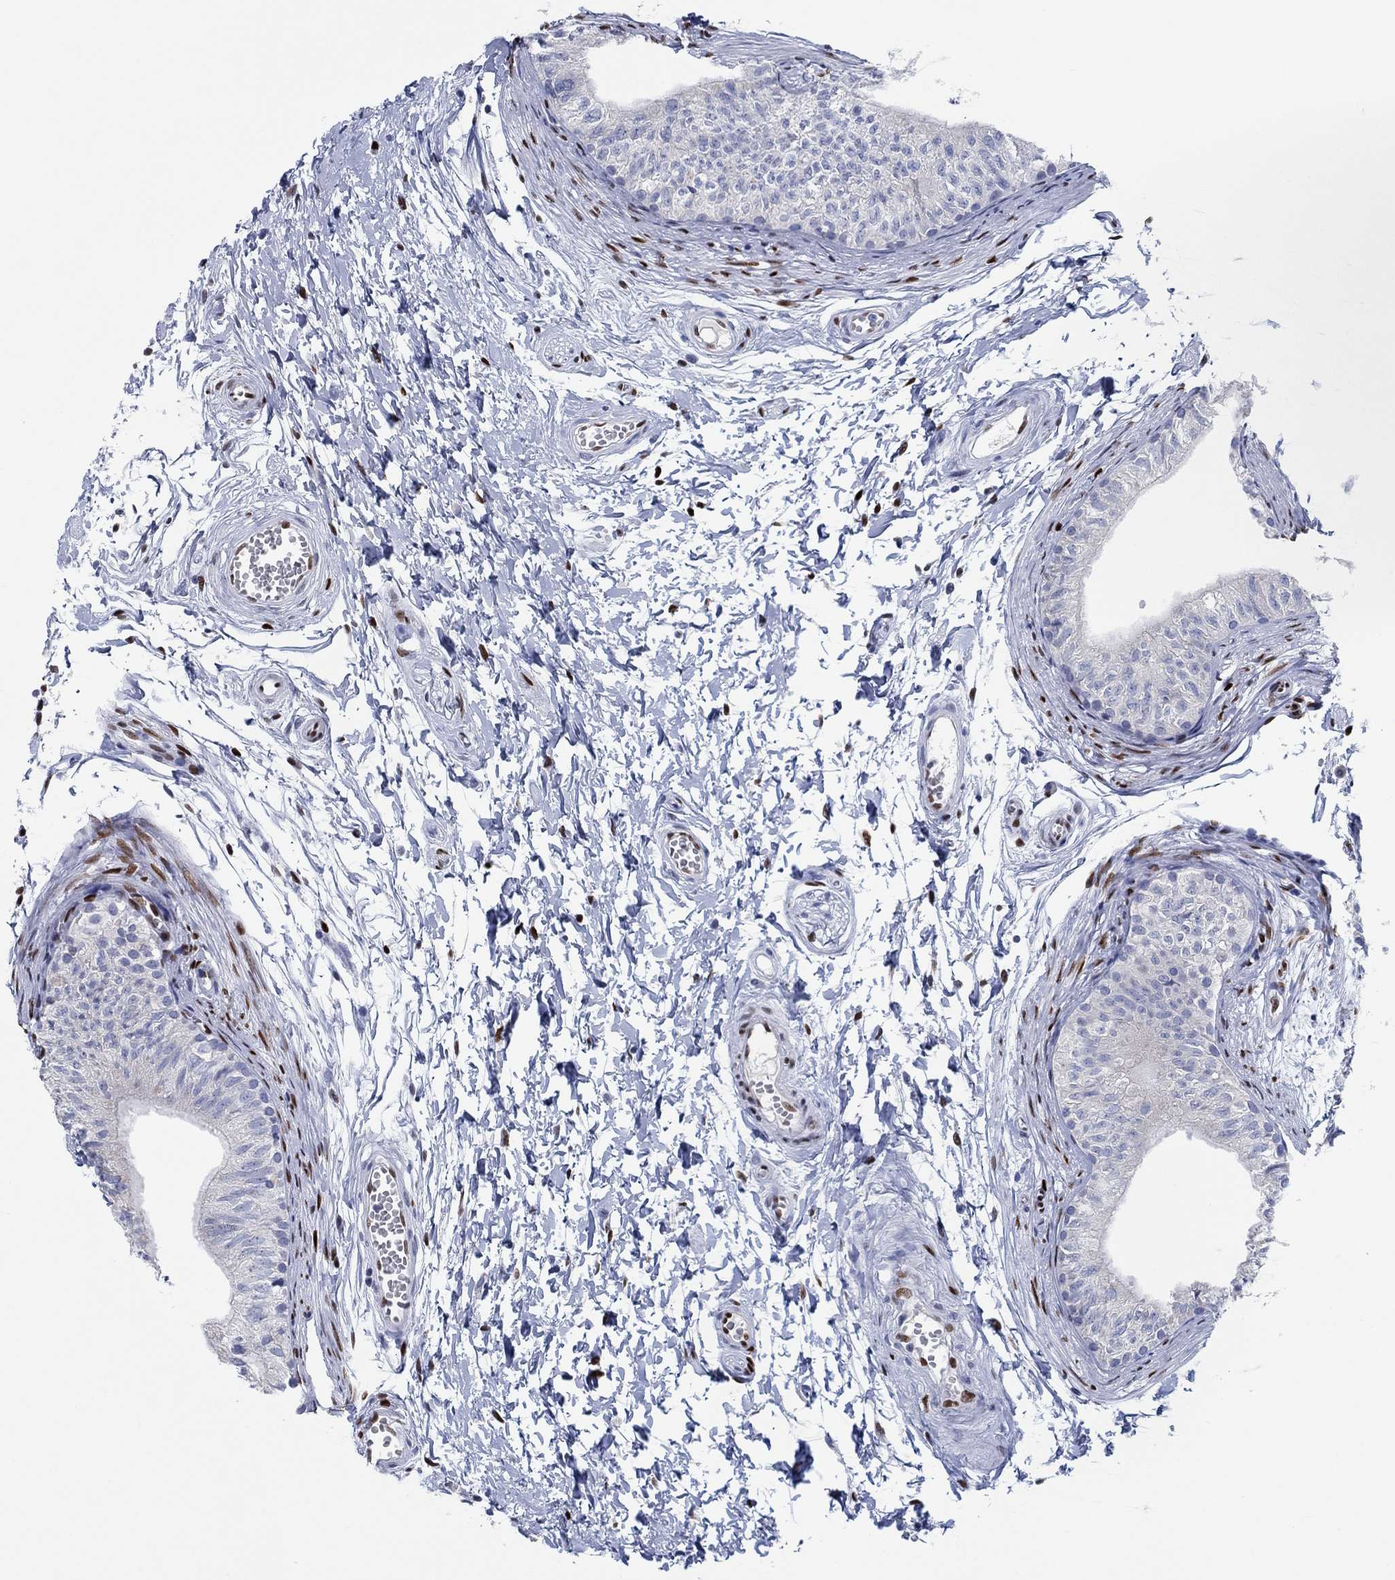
{"staining": {"intensity": "negative", "quantity": "none", "location": "none"}, "tissue": "epididymis", "cell_type": "Glandular cells", "image_type": "normal", "snomed": [{"axis": "morphology", "description": "Normal tissue, NOS"}, {"axis": "topography", "description": "Epididymis"}], "caption": "Immunohistochemistry (IHC) of benign human epididymis exhibits no positivity in glandular cells. The staining was performed using DAB (3,3'-diaminobenzidine) to visualize the protein expression in brown, while the nuclei were stained in blue with hematoxylin (Magnification: 20x).", "gene": "ZEB1", "patient": {"sex": "male", "age": 22}}